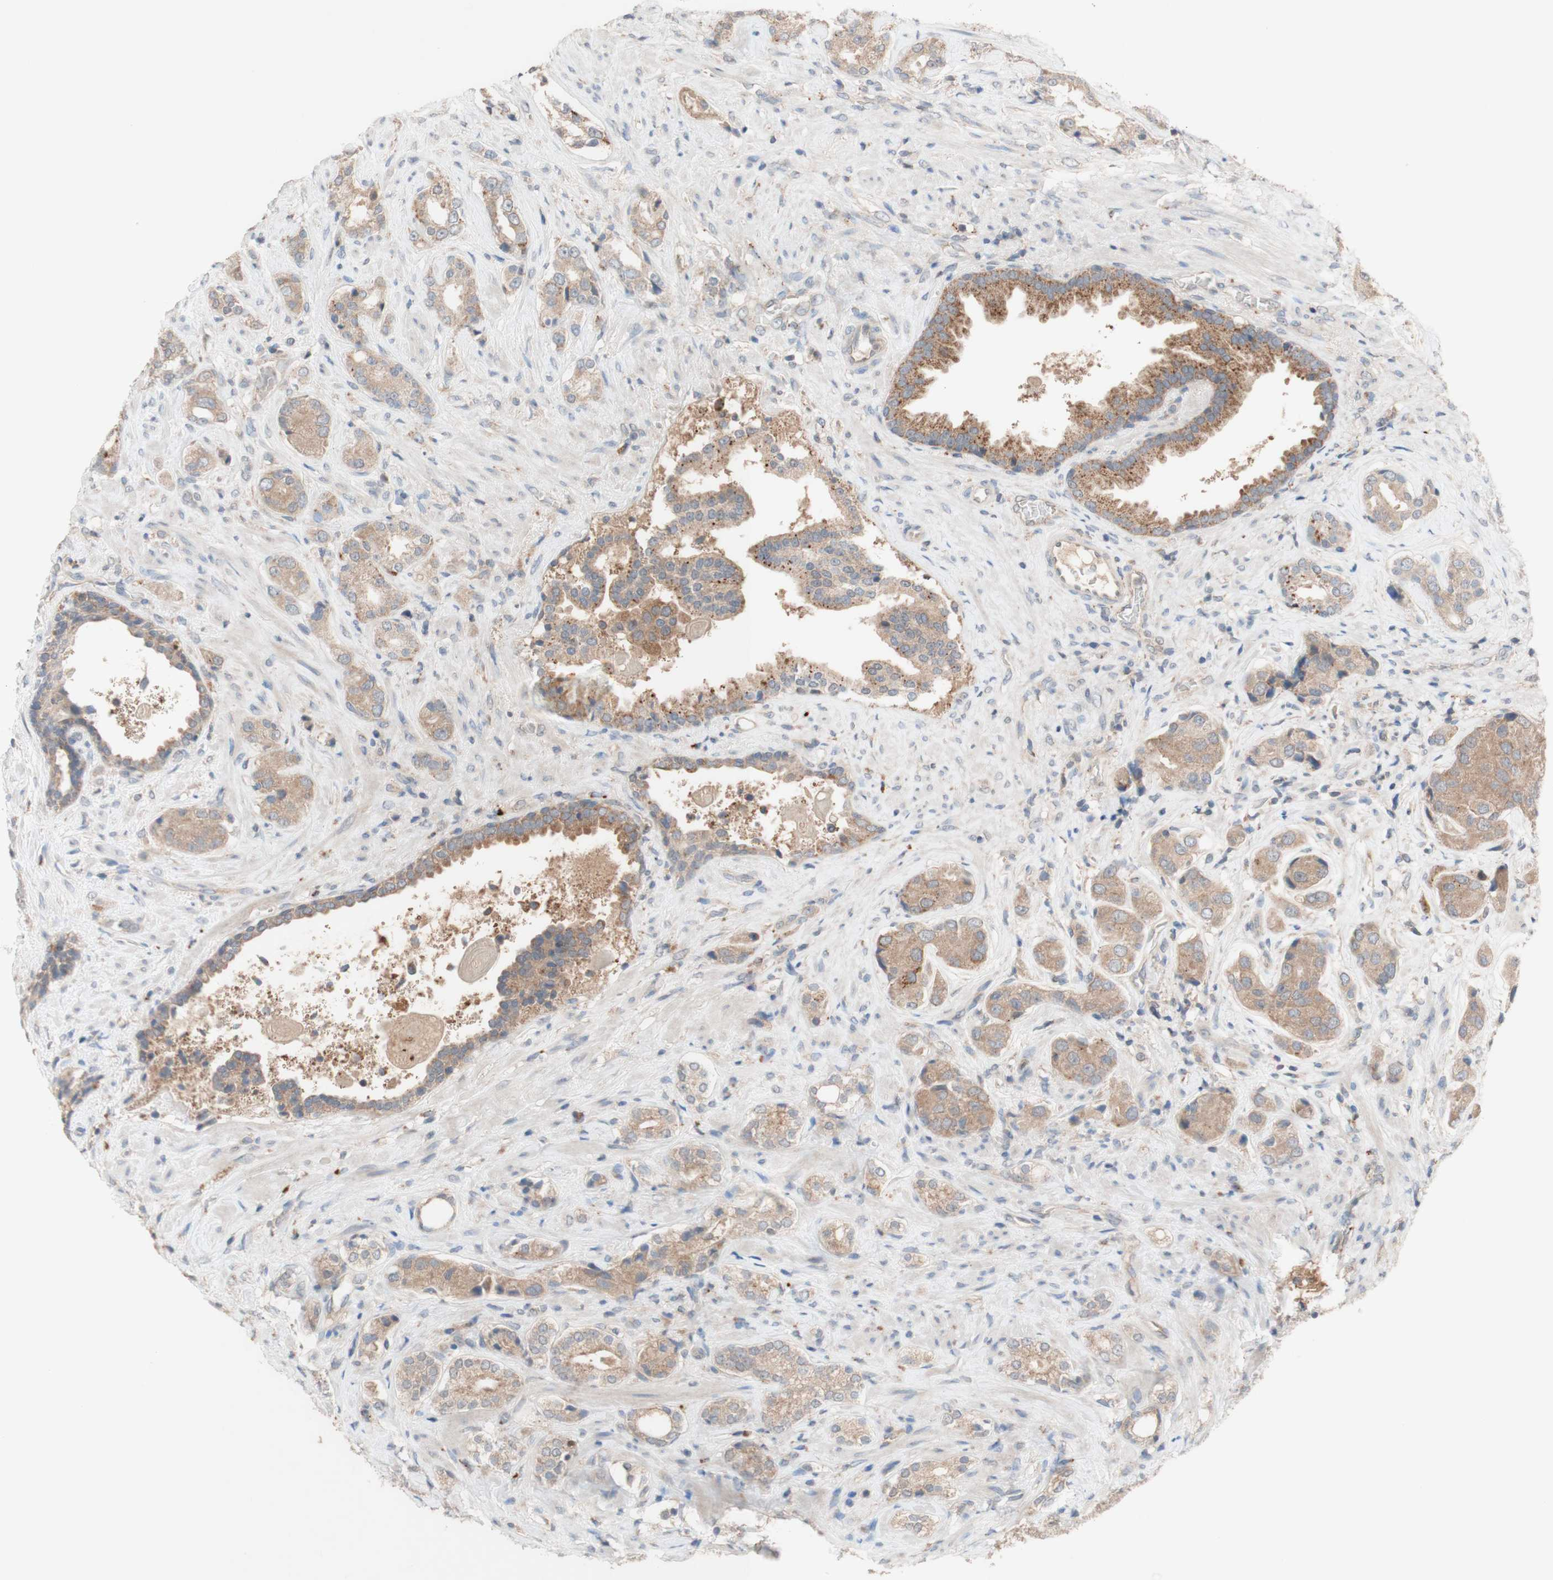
{"staining": {"intensity": "moderate", "quantity": ">75%", "location": "cytoplasmic/membranous"}, "tissue": "prostate cancer", "cell_type": "Tumor cells", "image_type": "cancer", "snomed": [{"axis": "morphology", "description": "Adenocarcinoma, High grade"}, {"axis": "topography", "description": "Prostate"}], "caption": "Moderate cytoplasmic/membranous expression for a protein is identified in about >75% of tumor cells of prostate cancer using IHC.", "gene": "PEX2", "patient": {"sex": "male", "age": 71}}